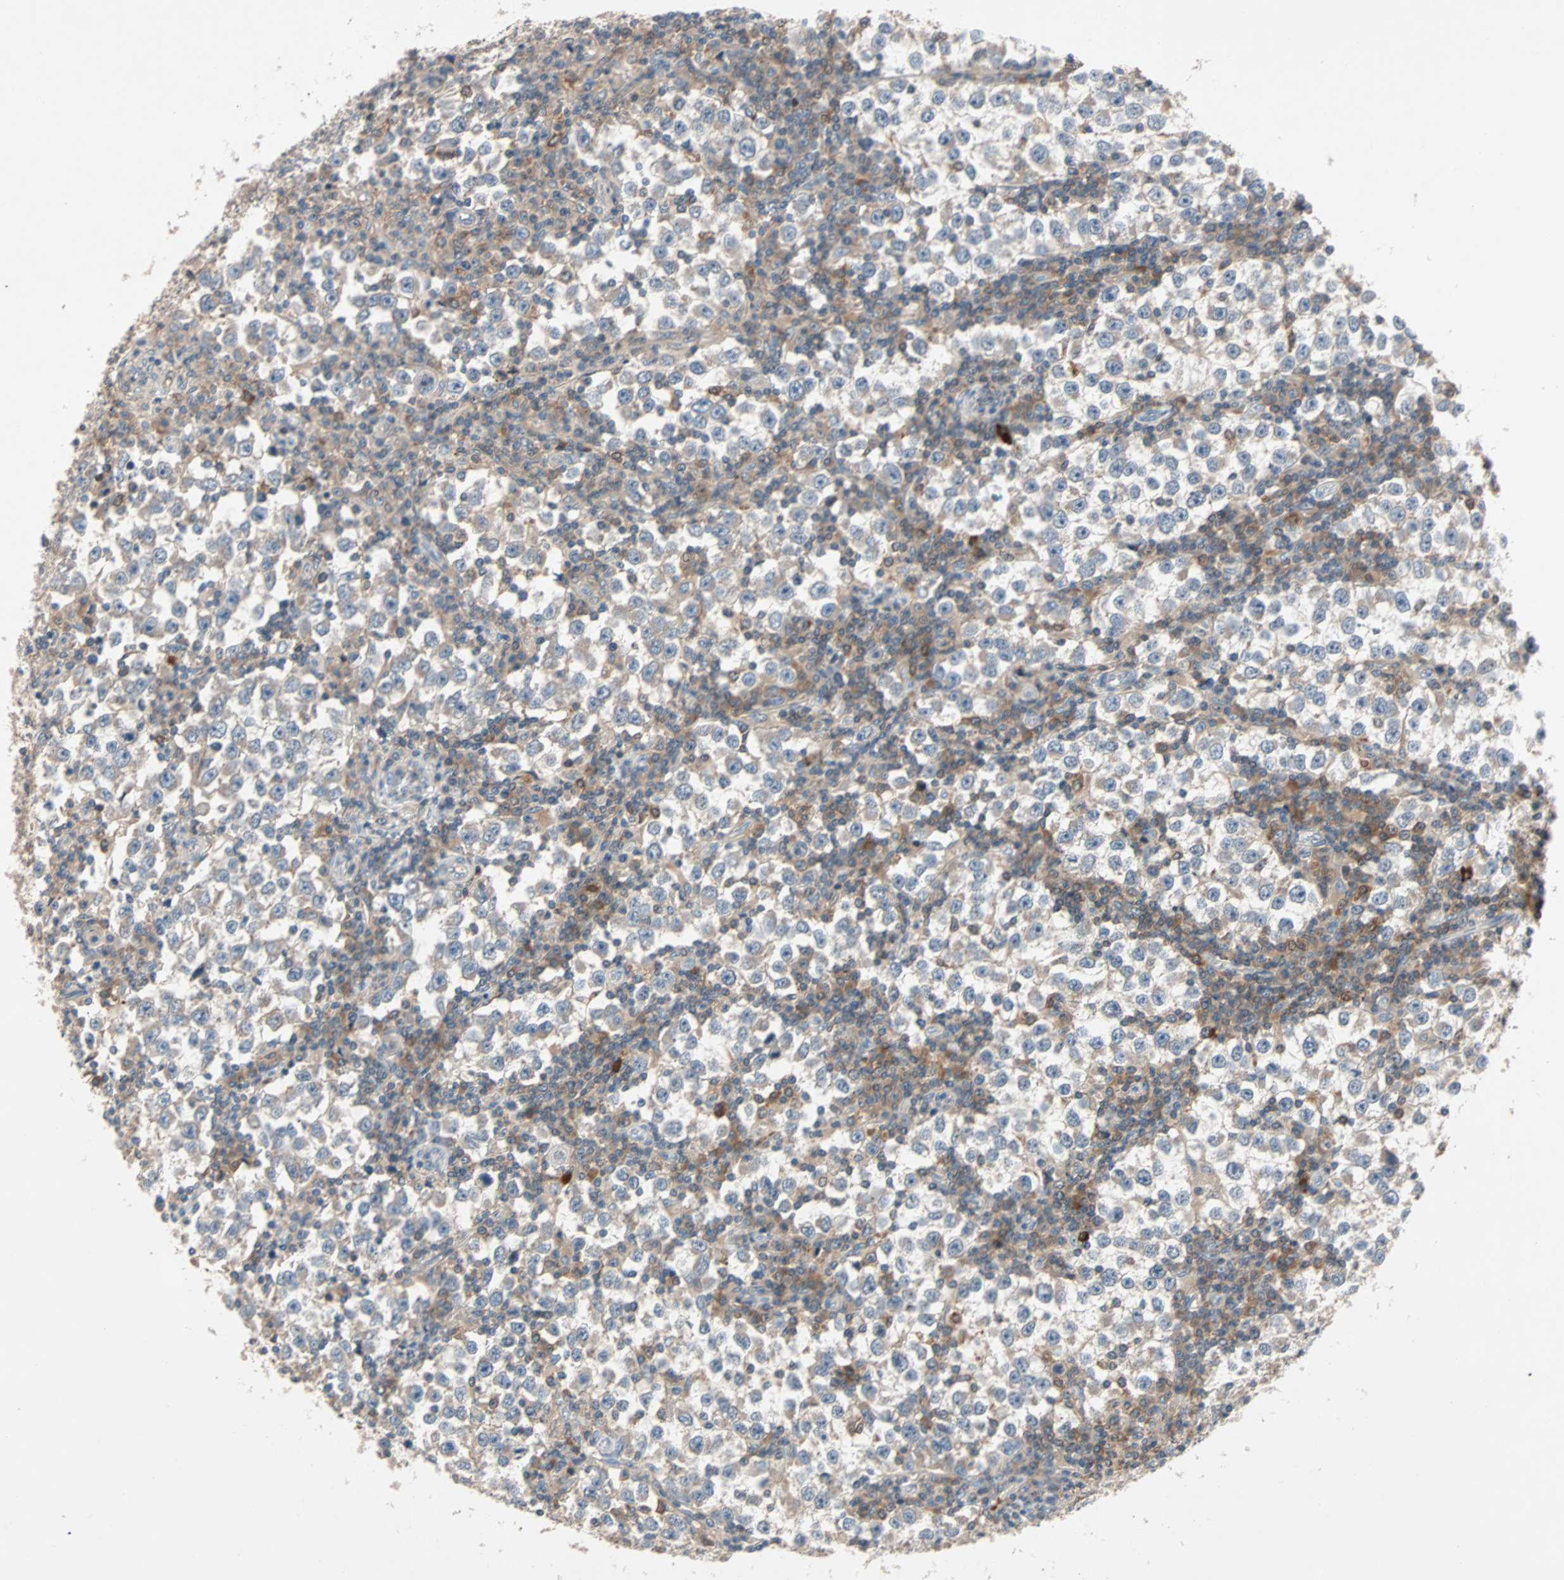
{"staining": {"intensity": "negative", "quantity": "none", "location": "none"}, "tissue": "testis cancer", "cell_type": "Tumor cells", "image_type": "cancer", "snomed": [{"axis": "morphology", "description": "Seminoma, NOS"}, {"axis": "topography", "description": "Testis"}], "caption": "This is an IHC micrograph of human testis cancer (seminoma). There is no expression in tumor cells.", "gene": "MAP4K1", "patient": {"sex": "male", "age": 65}}